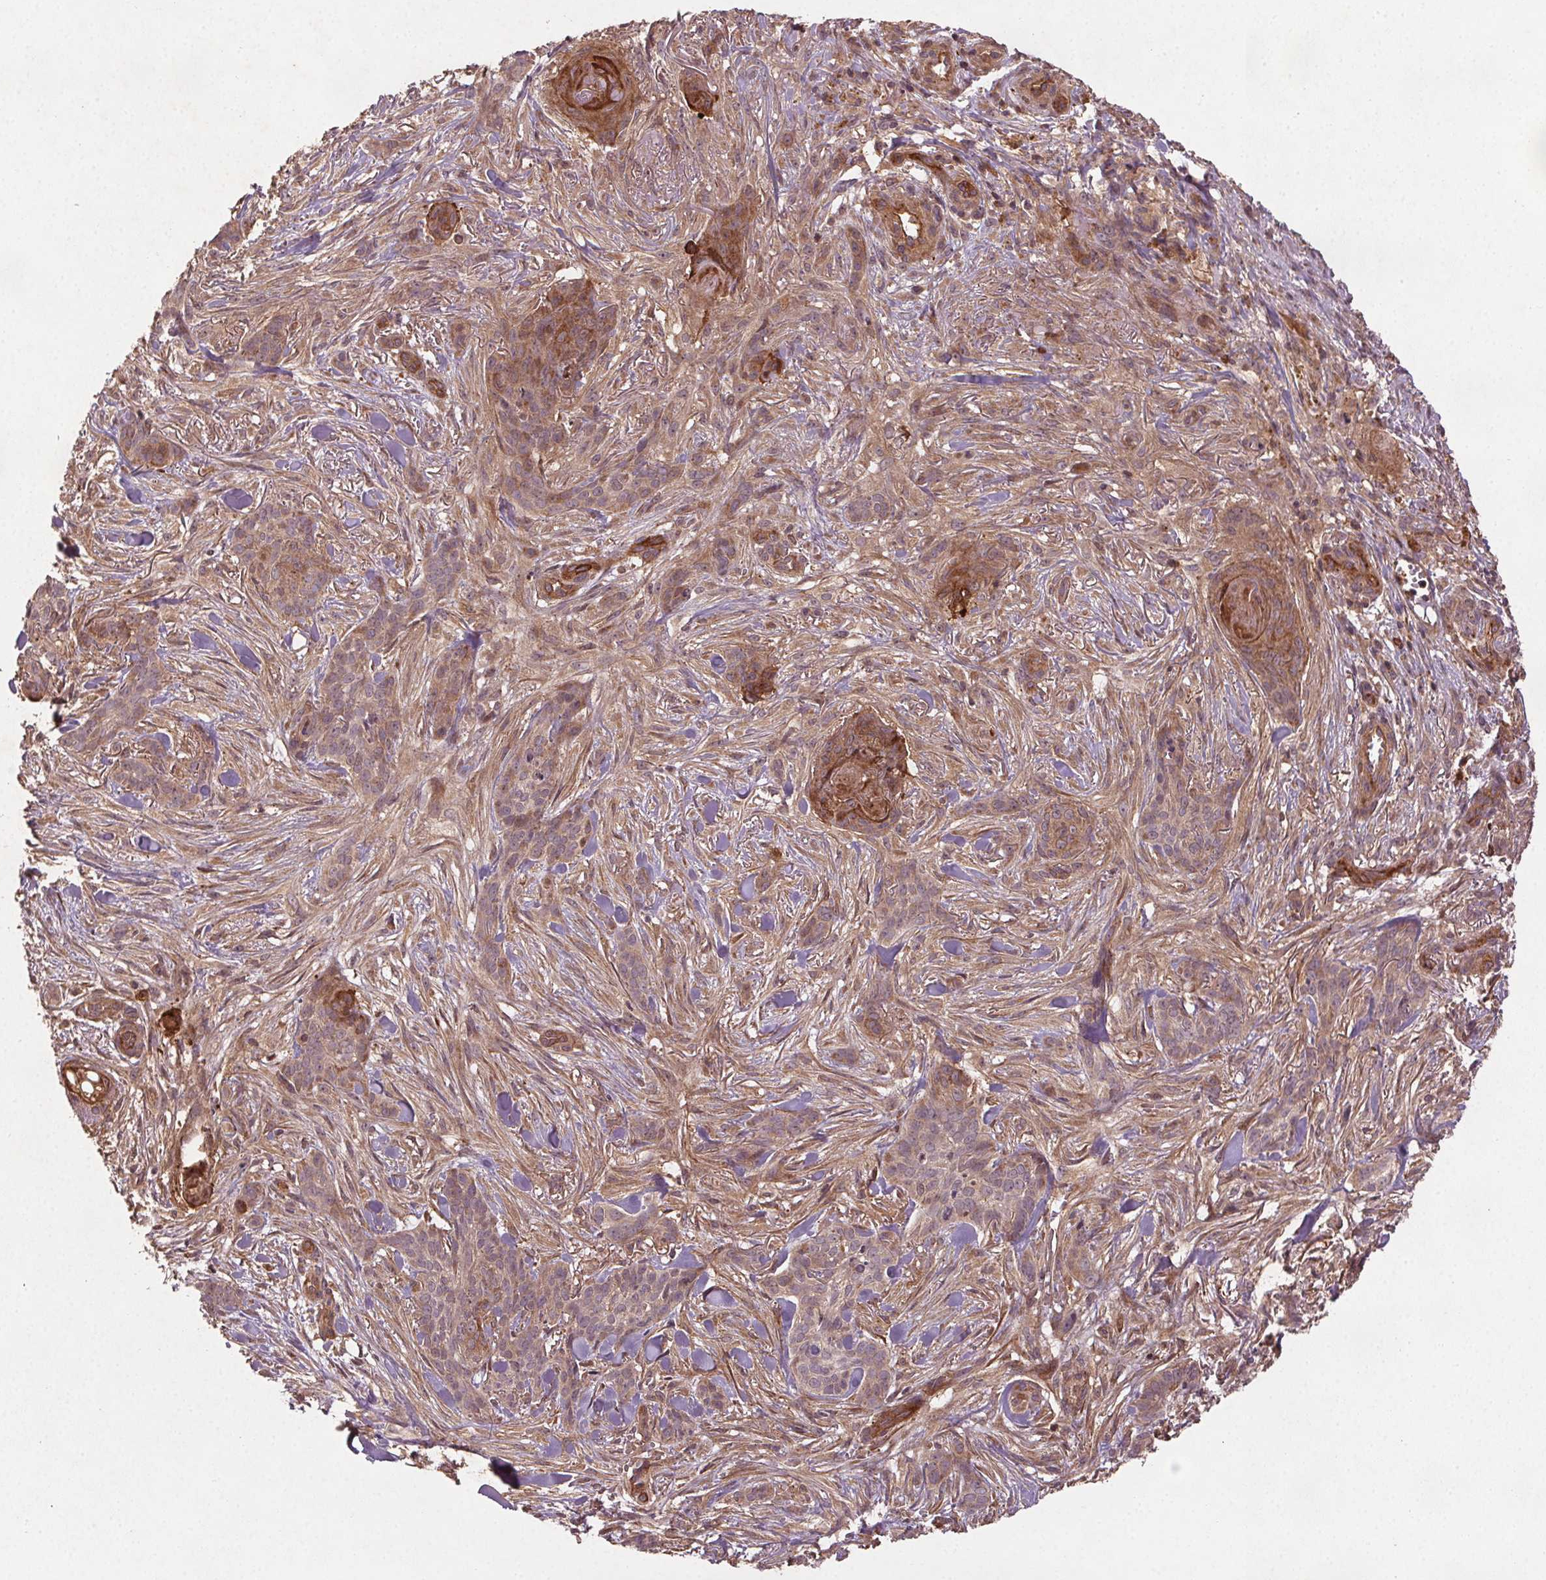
{"staining": {"intensity": "moderate", "quantity": "25%-75%", "location": "cytoplasmic/membranous"}, "tissue": "skin cancer", "cell_type": "Tumor cells", "image_type": "cancer", "snomed": [{"axis": "morphology", "description": "Basal cell carcinoma"}, {"axis": "topography", "description": "Skin"}], "caption": "About 25%-75% of tumor cells in human basal cell carcinoma (skin) display moderate cytoplasmic/membranous protein expression as visualized by brown immunohistochemical staining.", "gene": "SEC14L2", "patient": {"sex": "female", "age": 61}}